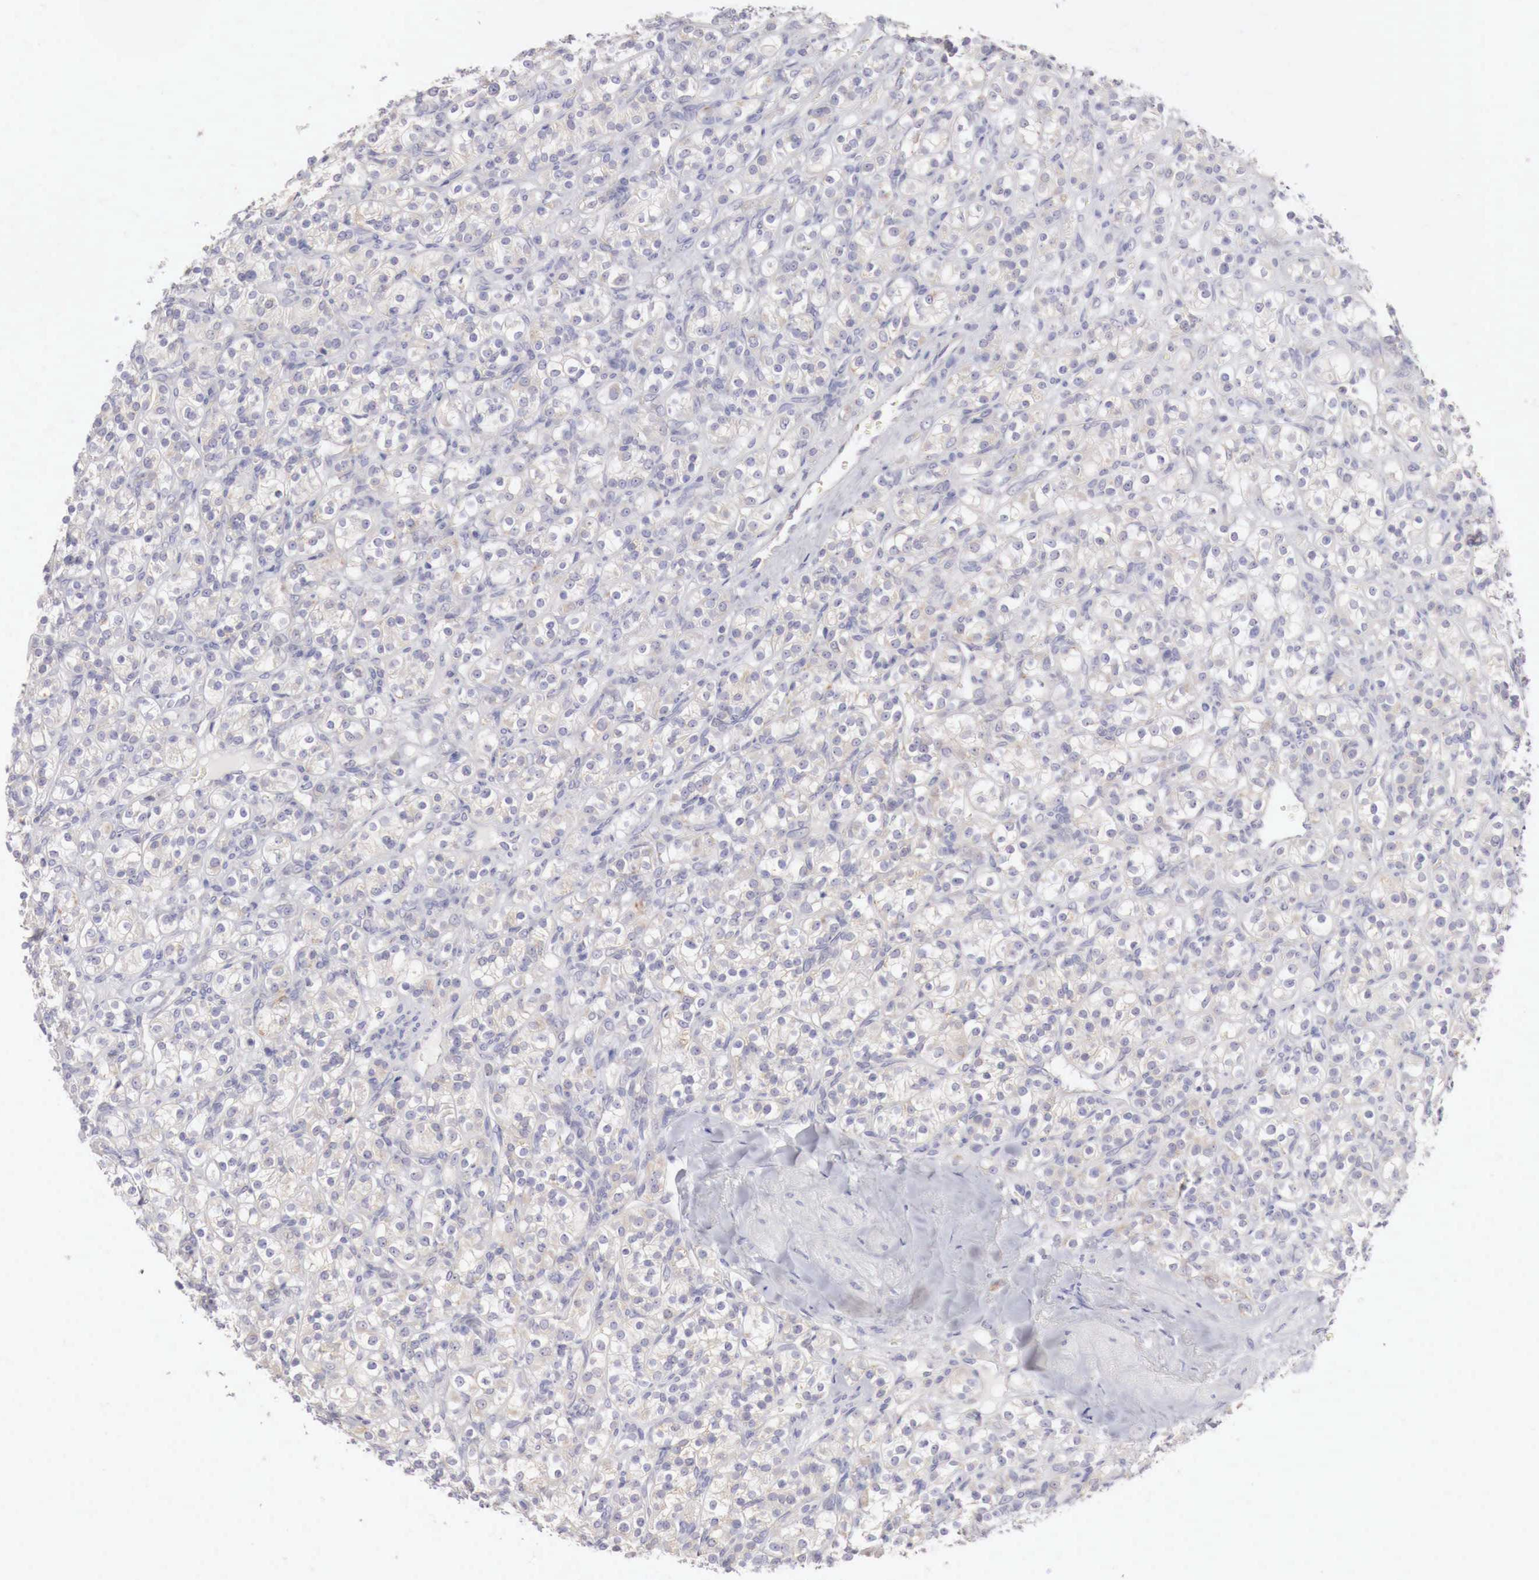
{"staining": {"intensity": "weak", "quantity": "<25%", "location": "cytoplasmic/membranous"}, "tissue": "renal cancer", "cell_type": "Tumor cells", "image_type": "cancer", "snomed": [{"axis": "morphology", "description": "Adenocarcinoma, NOS"}, {"axis": "topography", "description": "Kidney"}], "caption": "Immunohistochemical staining of human renal adenocarcinoma exhibits no significant positivity in tumor cells.", "gene": "NSDHL", "patient": {"sex": "male", "age": 77}}